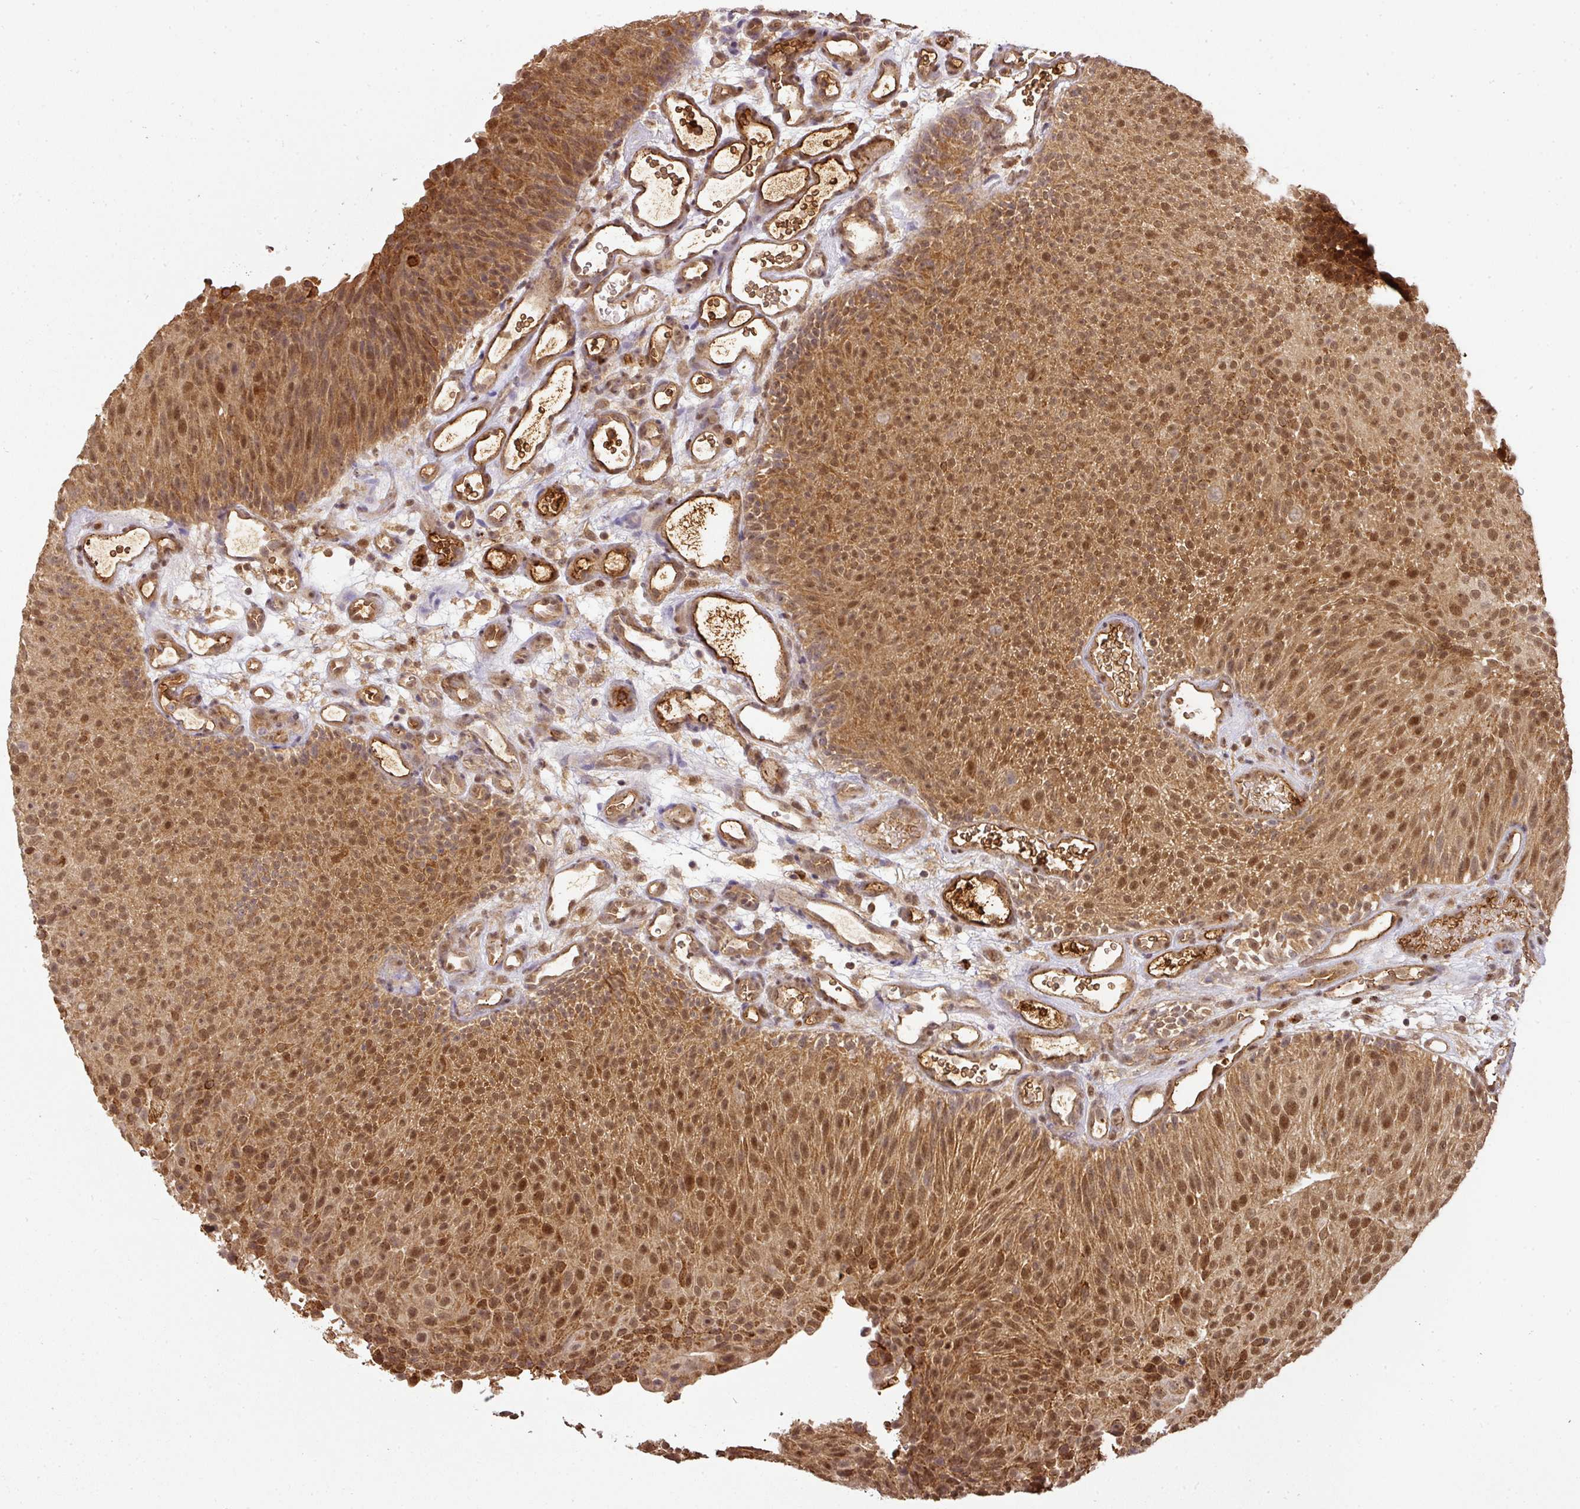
{"staining": {"intensity": "moderate", "quantity": ">75%", "location": "cytoplasmic/membranous,nuclear"}, "tissue": "urothelial cancer", "cell_type": "Tumor cells", "image_type": "cancer", "snomed": [{"axis": "morphology", "description": "Urothelial carcinoma, Low grade"}, {"axis": "topography", "description": "Urinary bladder"}], "caption": "Immunohistochemical staining of human low-grade urothelial carcinoma exhibits moderate cytoplasmic/membranous and nuclear protein expression in approximately >75% of tumor cells. Immunohistochemistry (ihc) stains the protein in brown and the nuclei are stained blue.", "gene": "RANBP9", "patient": {"sex": "male", "age": 78}}